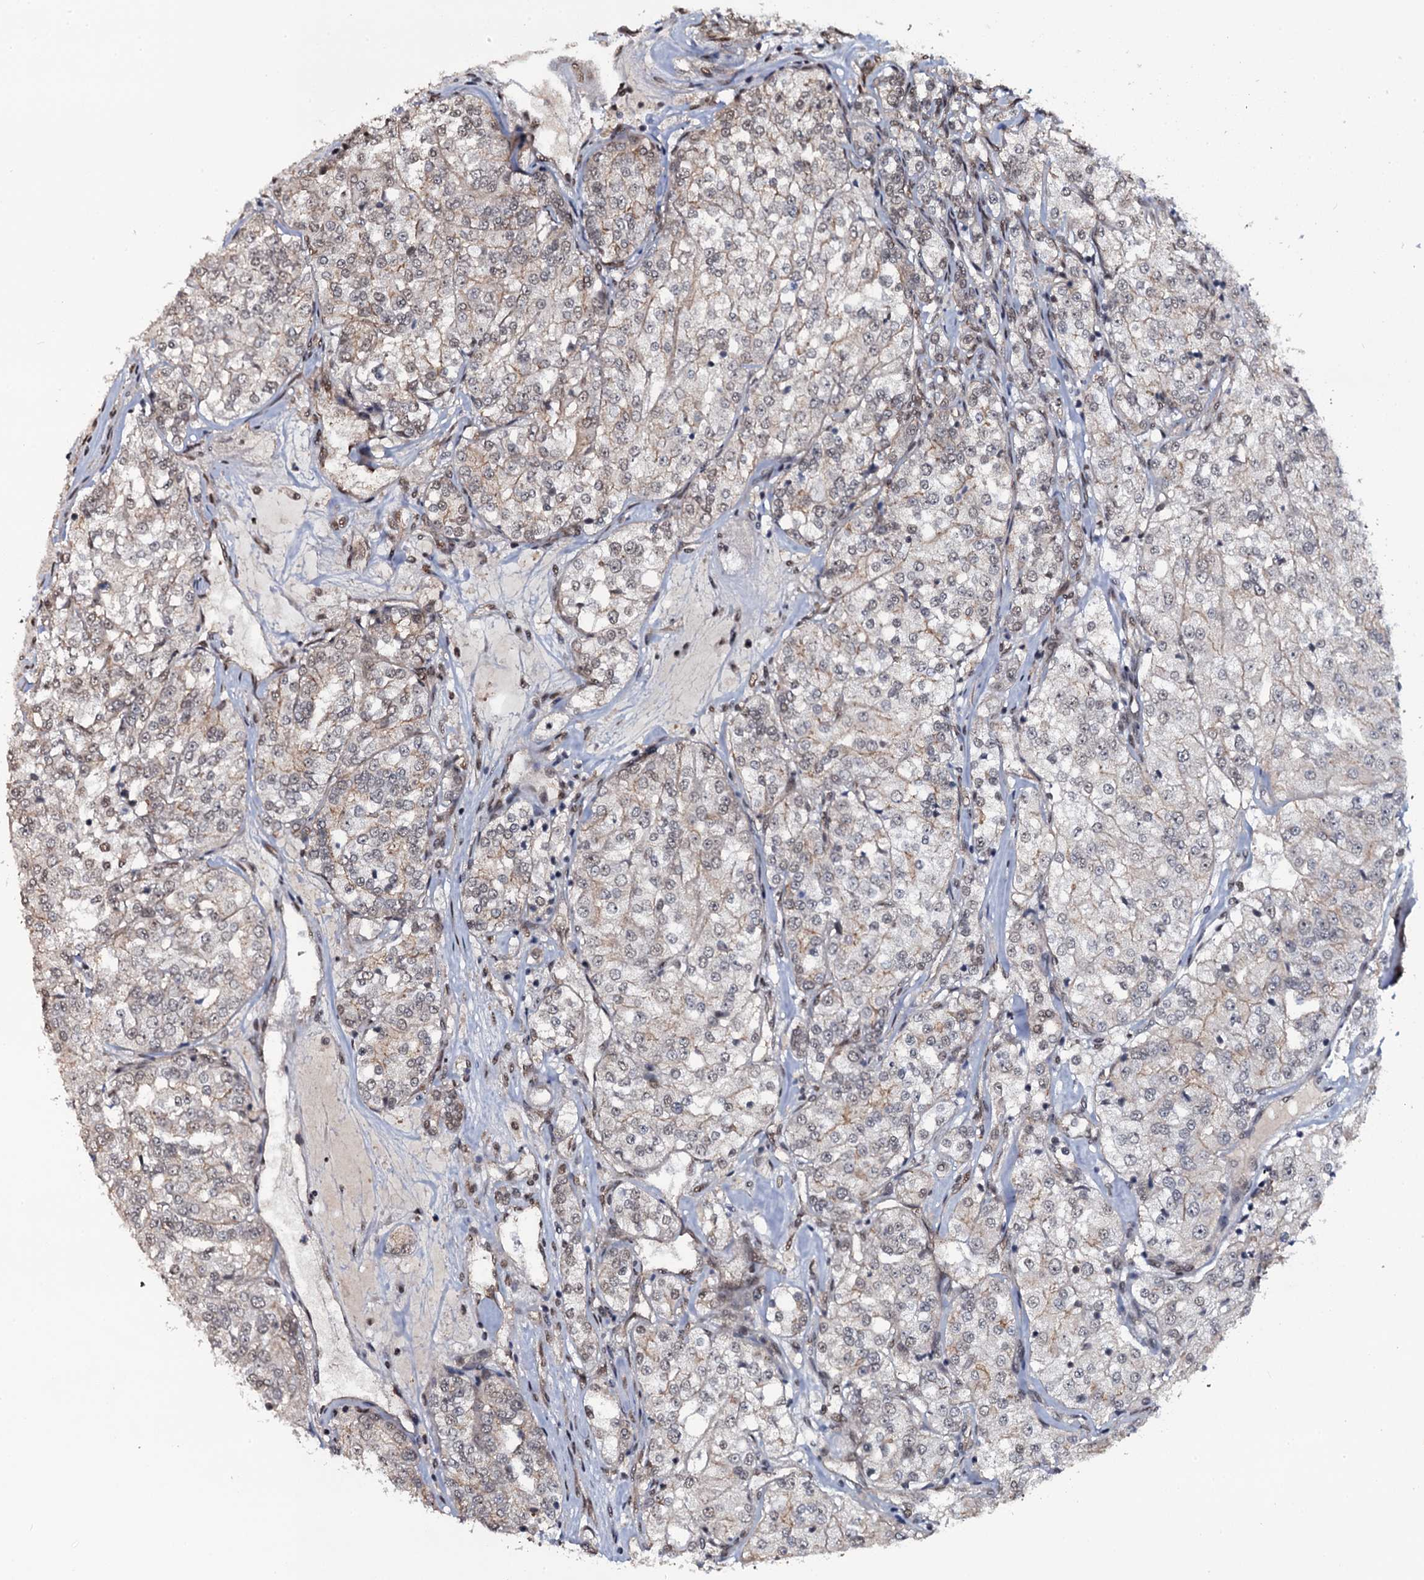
{"staining": {"intensity": "weak", "quantity": "<25%", "location": "cytoplasmic/membranous"}, "tissue": "renal cancer", "cell_type": "Tumor cells", "image_type": "cancer", "snomed": [{"axis": "morphology", "description": "Adenocarcinoma, NOS"}, {"axis": "topography", "description": "Kidney"}], "caption": "Immunohistochemistry of renal cancer demonstrates no staining in tumor cells.", "gene": "SH2D4B", "patient": {"sex": "female", "age": 63}}